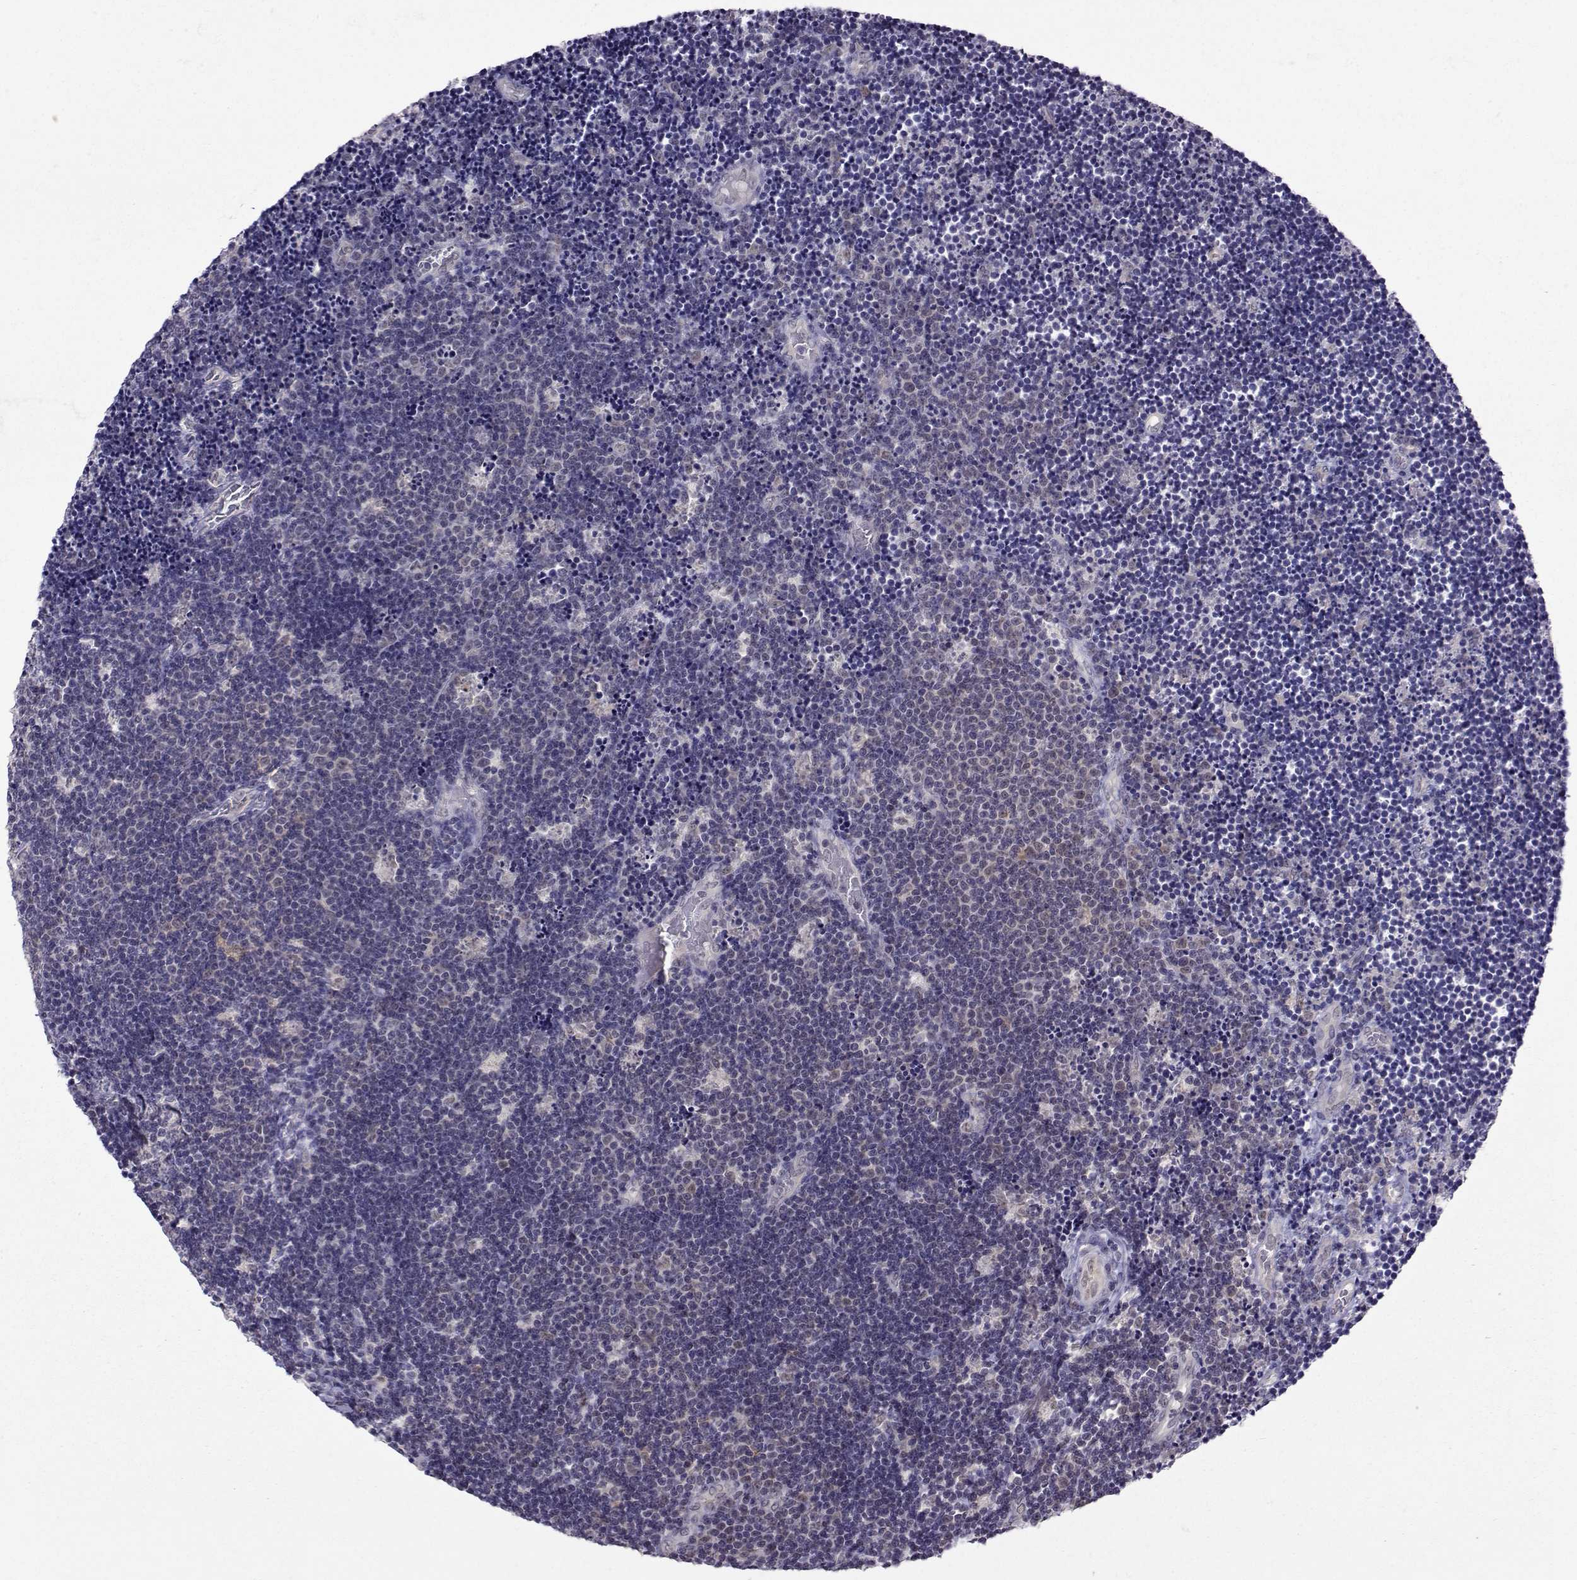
{"staining": {"intensity": "negative", "quantity": "none", "location": "none"}, "tissue": "lymphoma", "cell_type": "Tumor cells", "image_type": "cancer", "snomed": [{"axis": "morphology", "description": "Malignant lymphoma, non-Hodgkin's type, Low grade"}, {"axis": "topography", "description": "Brain"}], "caption": "The micrograph reveals no significant expression in tumor cells of low-grade malignant lymphoma, non-Hodgkin's type.", "gene": "DDX20", "patient": {"sex": "female", "age": 66}}